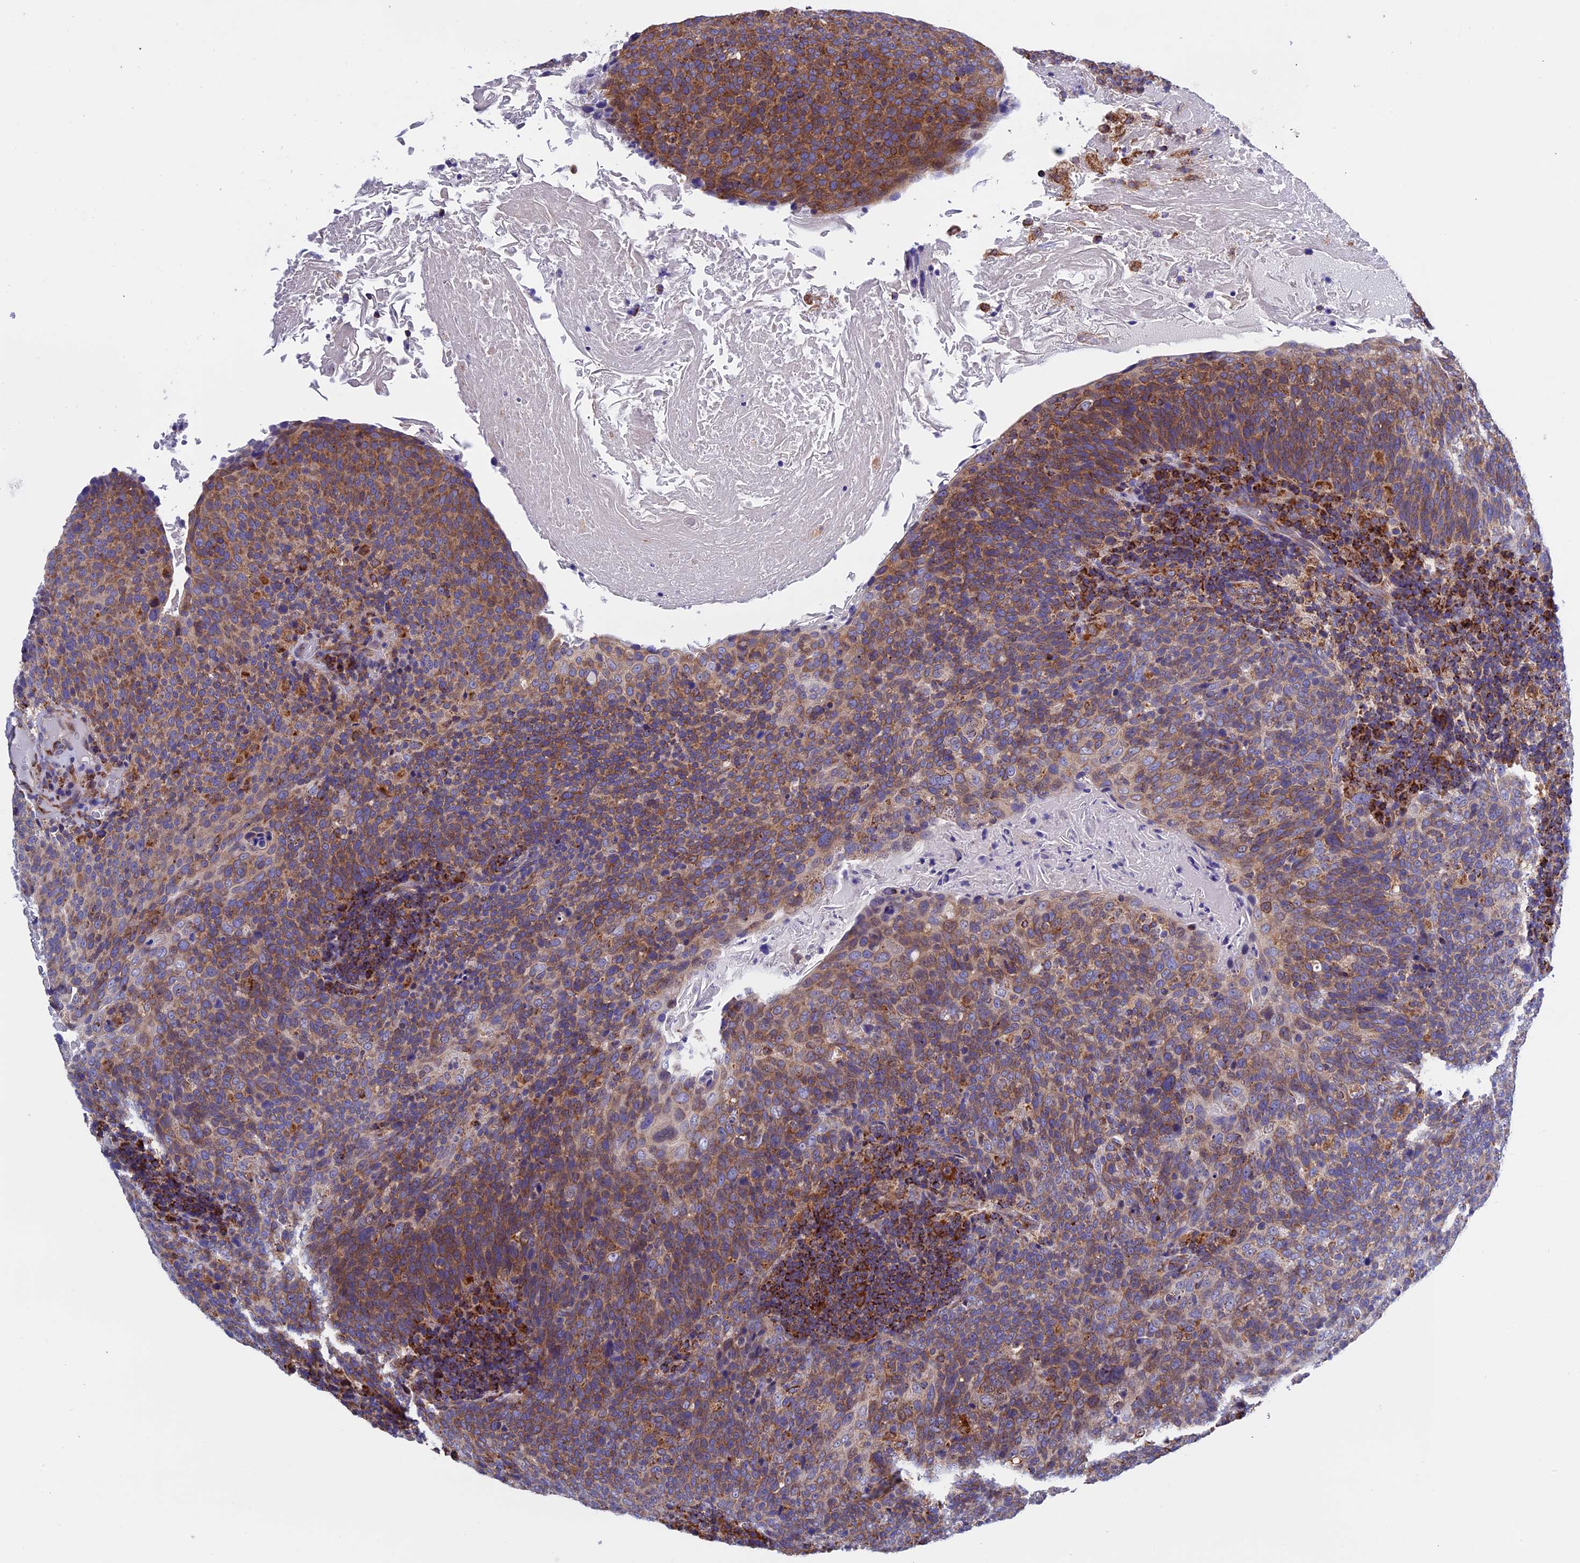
{"staining": {"intensity": "moderate", "quantity": ">75%", "location": "cytoplasmic/membranous"}, "tissue": "head and neck cancer", "cell_type": "Tumor cells", "image_type": "cancer", "snomed": [{"axis": "morphology", "description": "Squamous cell carcinoma, NOS"}, {"axis": "morphology", "description": "Squamous cell carcinoma, metastatic, NOS"}, {"axis": "topography", "description": "Lymph node"}, {"axis": "topography", "description": "Head-Neck"}], "caption": "The image exhibits staining of metastatic squamous cell carcinoma (head and neck), revealing moderate cytoplasmic/membranous protein expression (brown color) within tumor cells.", "gene": "SLC9A5", "patient": {"sex": "male", "age": 62}}